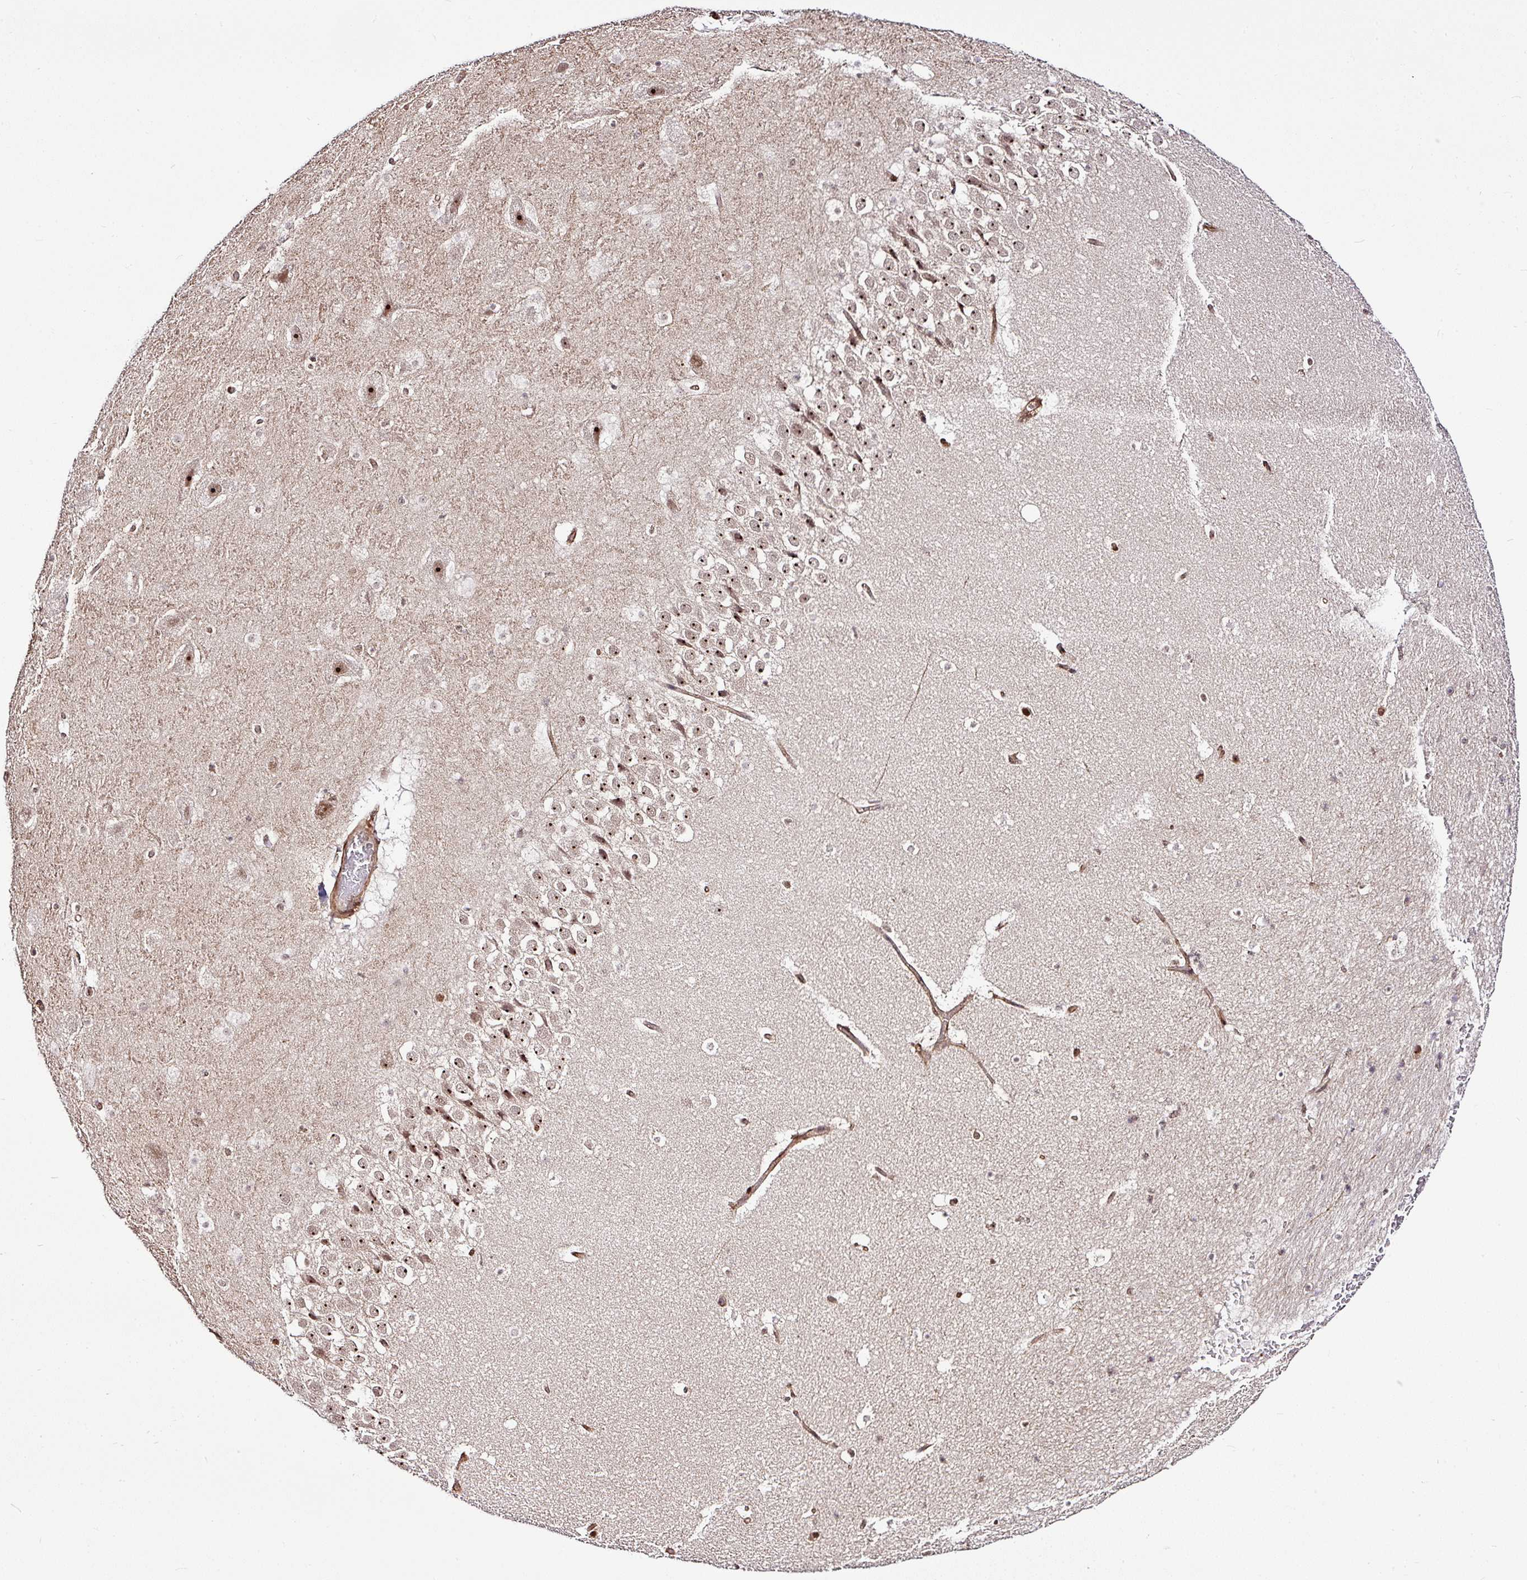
{"staining": {"intensity": "moderate", "quantity": ">75%", "location": "nuclear"}, "tissue": "hippocampus", "cell_type": "Glial cells", "image_type": "normal", "snomed": [{"axis": "morphology", "description": "Normal tissue, NOS"}, {"axis": "topography", "description": "Hippocampus"}], "caption": "The histopathology image shows staining of unremarkable hippocampus, revealing moderate nuclear protein staining (brown color) within glial cells. (brown staining indicates protein expression, while blue staining denotes nuclei).", "gene": "FAM153A", "patient": {"sex": "male", "age": 37}}